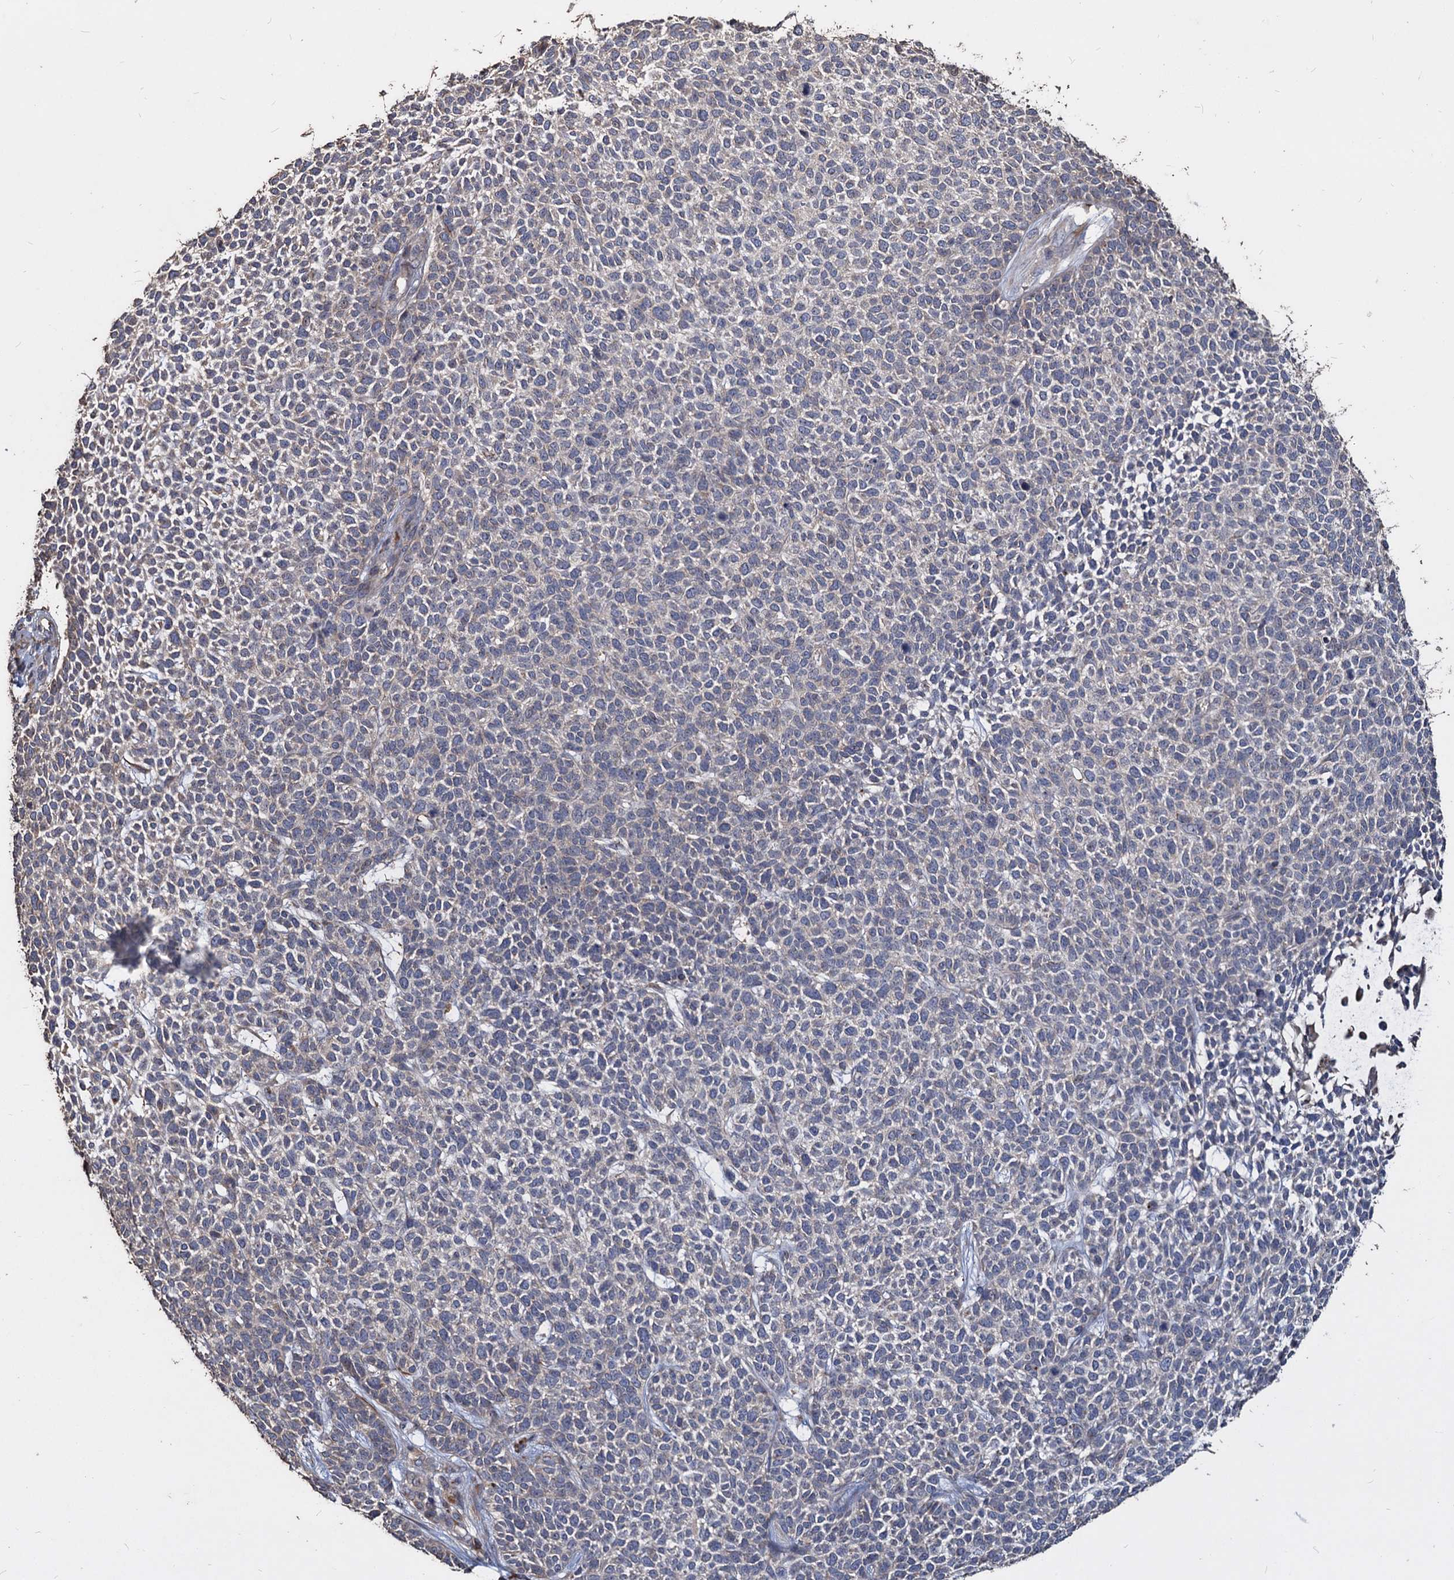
{"staining": {"intensity": "weak", "quantity": "<25%", "location": "cytoplasmic/membranous"}, "tissue": "skin cancer", "cell_type": "Tumor cells", "image_type": "cancer", "snomed": [{"axis": "morphology", "description": "Basal cell carcinoma"}, {"axis": "topography", "description": "Skin"}], "caption": "Tumor cells show no significant staining in skin basal cell carcinoma.", "gene": "DEPDC4", "patient": {"sex": "female", "age": 84}}